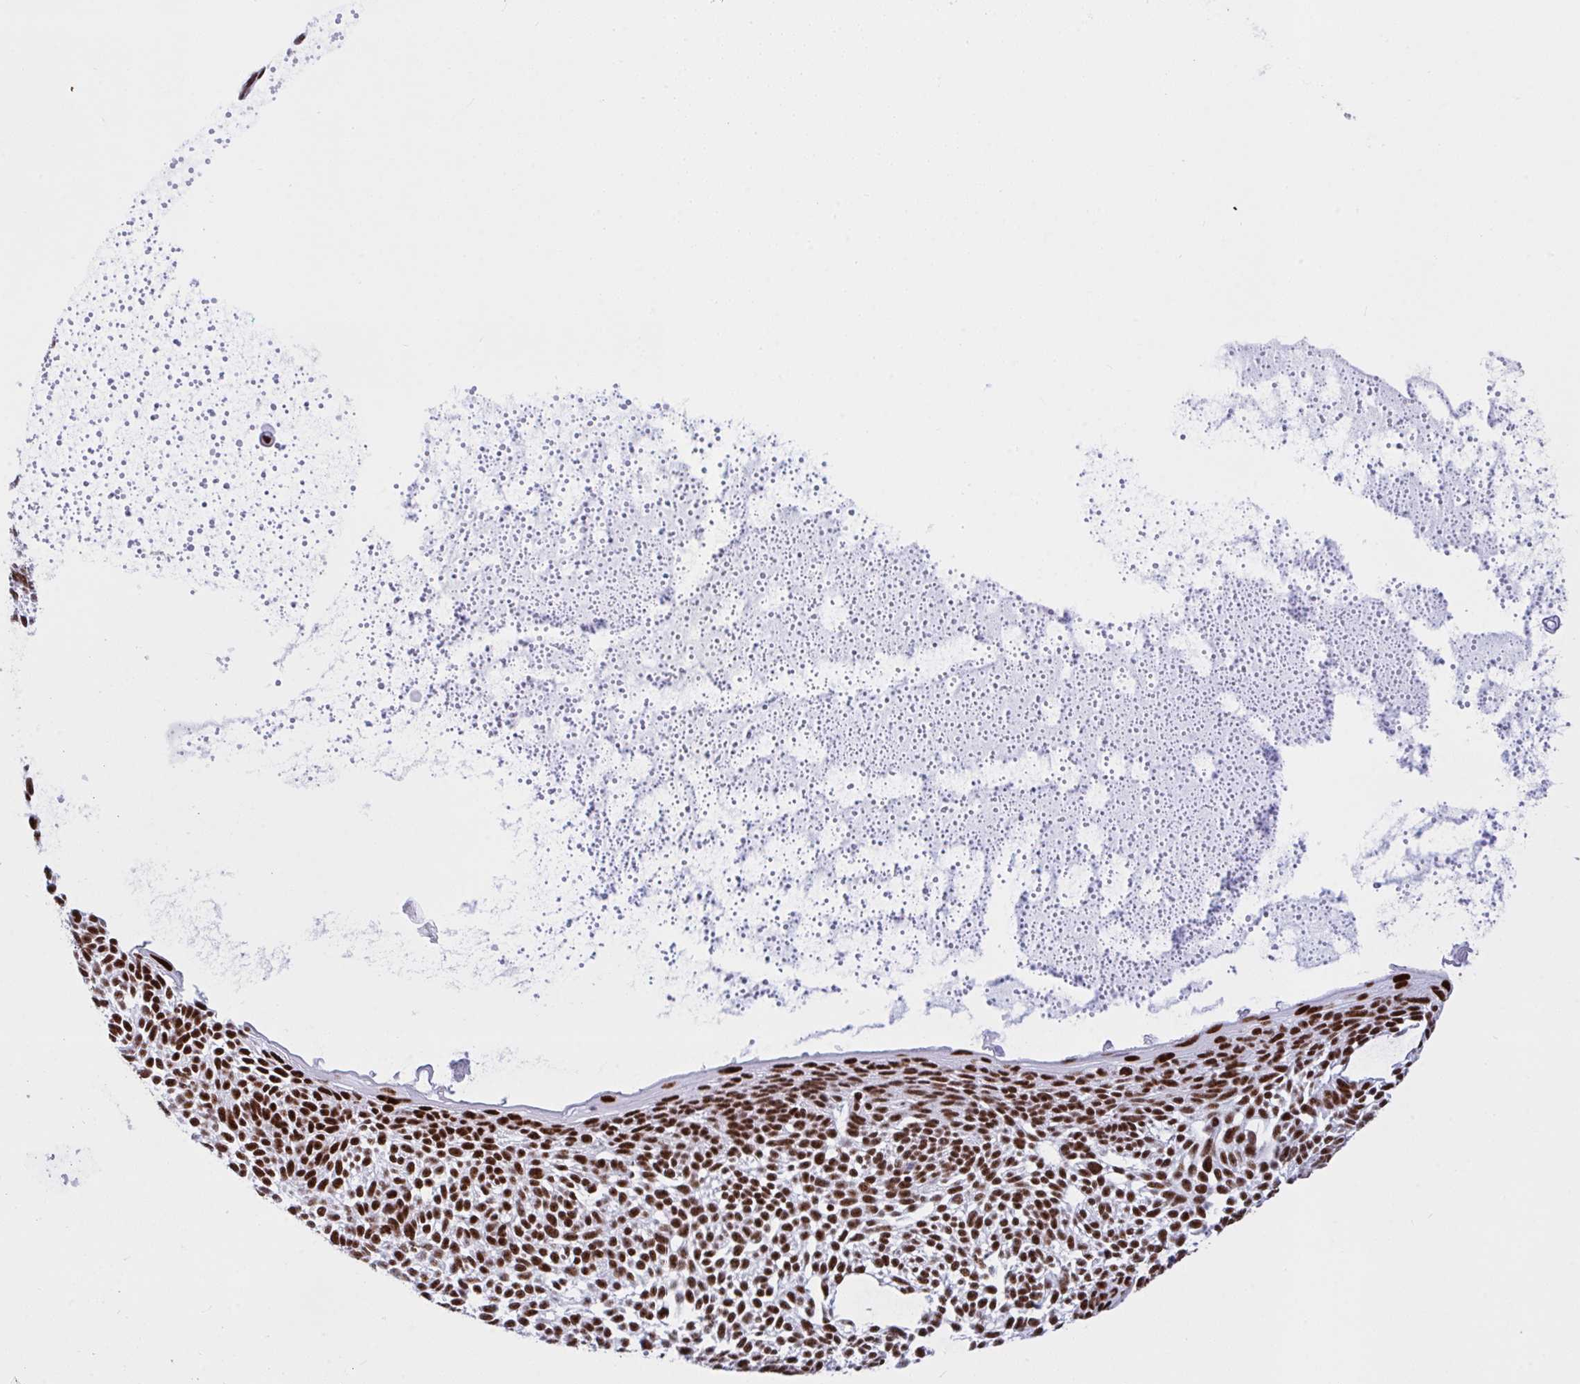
{"staining": {"intensity": "strong", "quantity": ">75%", "location": "nuclear"}, "tissue": "skin cancer", "cell_type": "Tumor cells", "image_type": "cancer", "snomed": [{"axis": "morphology", "description": "Basal cell carcinoma"}, {"axis": "topography", "description": "Skin"}, {"axis": "topography", "description": "Skin of face"}], "caption": "Human basal cell carcinoma (skin) stained for a protein (brown) reveals strong nuclear positive positivity in about >75% of tumor cells.", "gene": "IKZF2", "patient": {"sex": "male", "age": 83}}